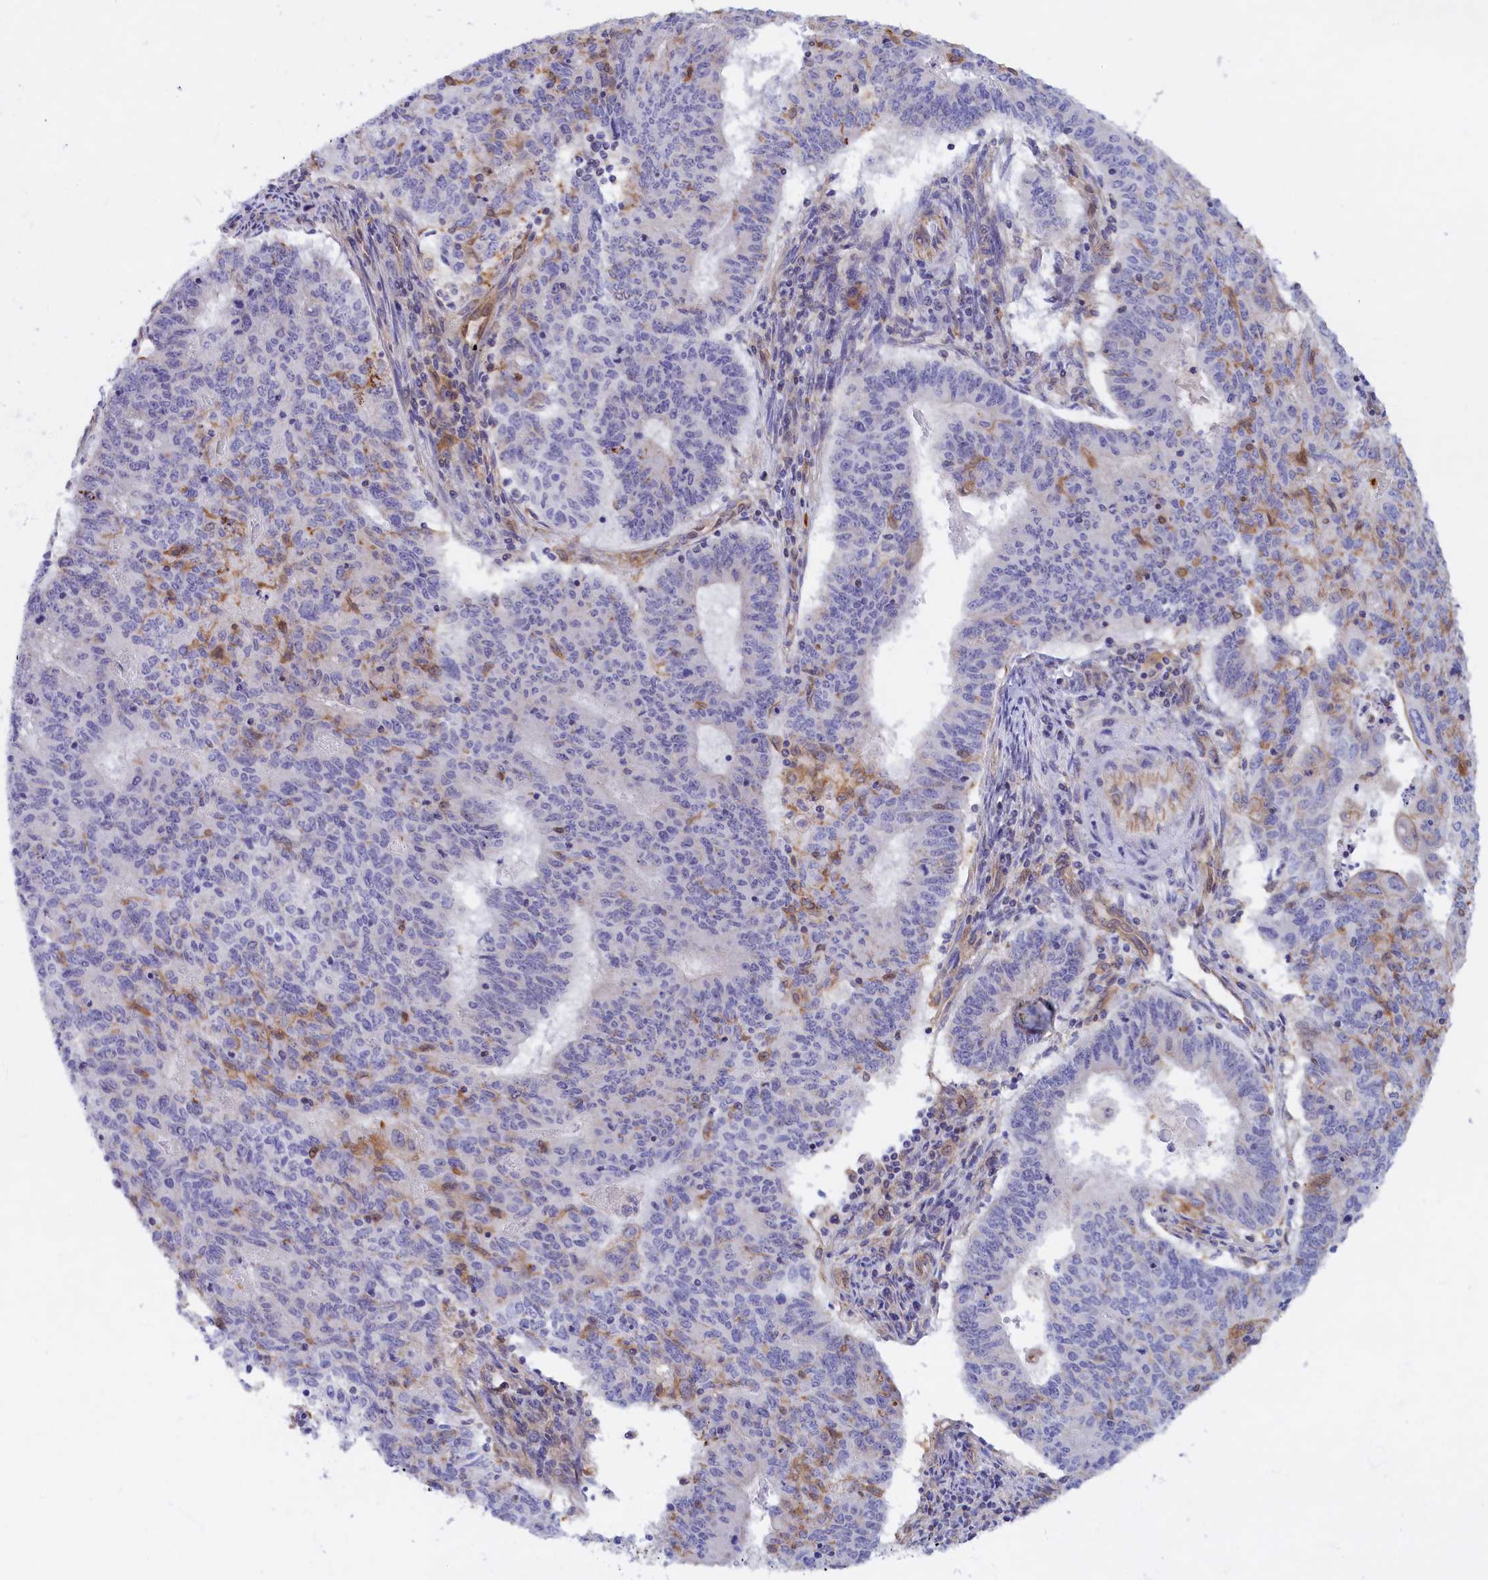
{"staining": {"intensity": "negative", "quantity": "none", "location": "none"}, "tissue": "endometrial cancer", "cell_type": "Tumor cells", "image_type": "cancer", "snomed": [{"axis": "morphology", "description": "Adenocarcinoma, NOS"}, {"axis": "topography", "description": "Endometrium"}], "caption": "This micrograph is of endometrial cancer stained with immunohistochemistry (IHC) to label a protein in brown with the nuclei are counter-stained blue. There is no expression in tumor cells.", "gene": "ABCC12", "patient": {"sex": "female", "age": 59}}